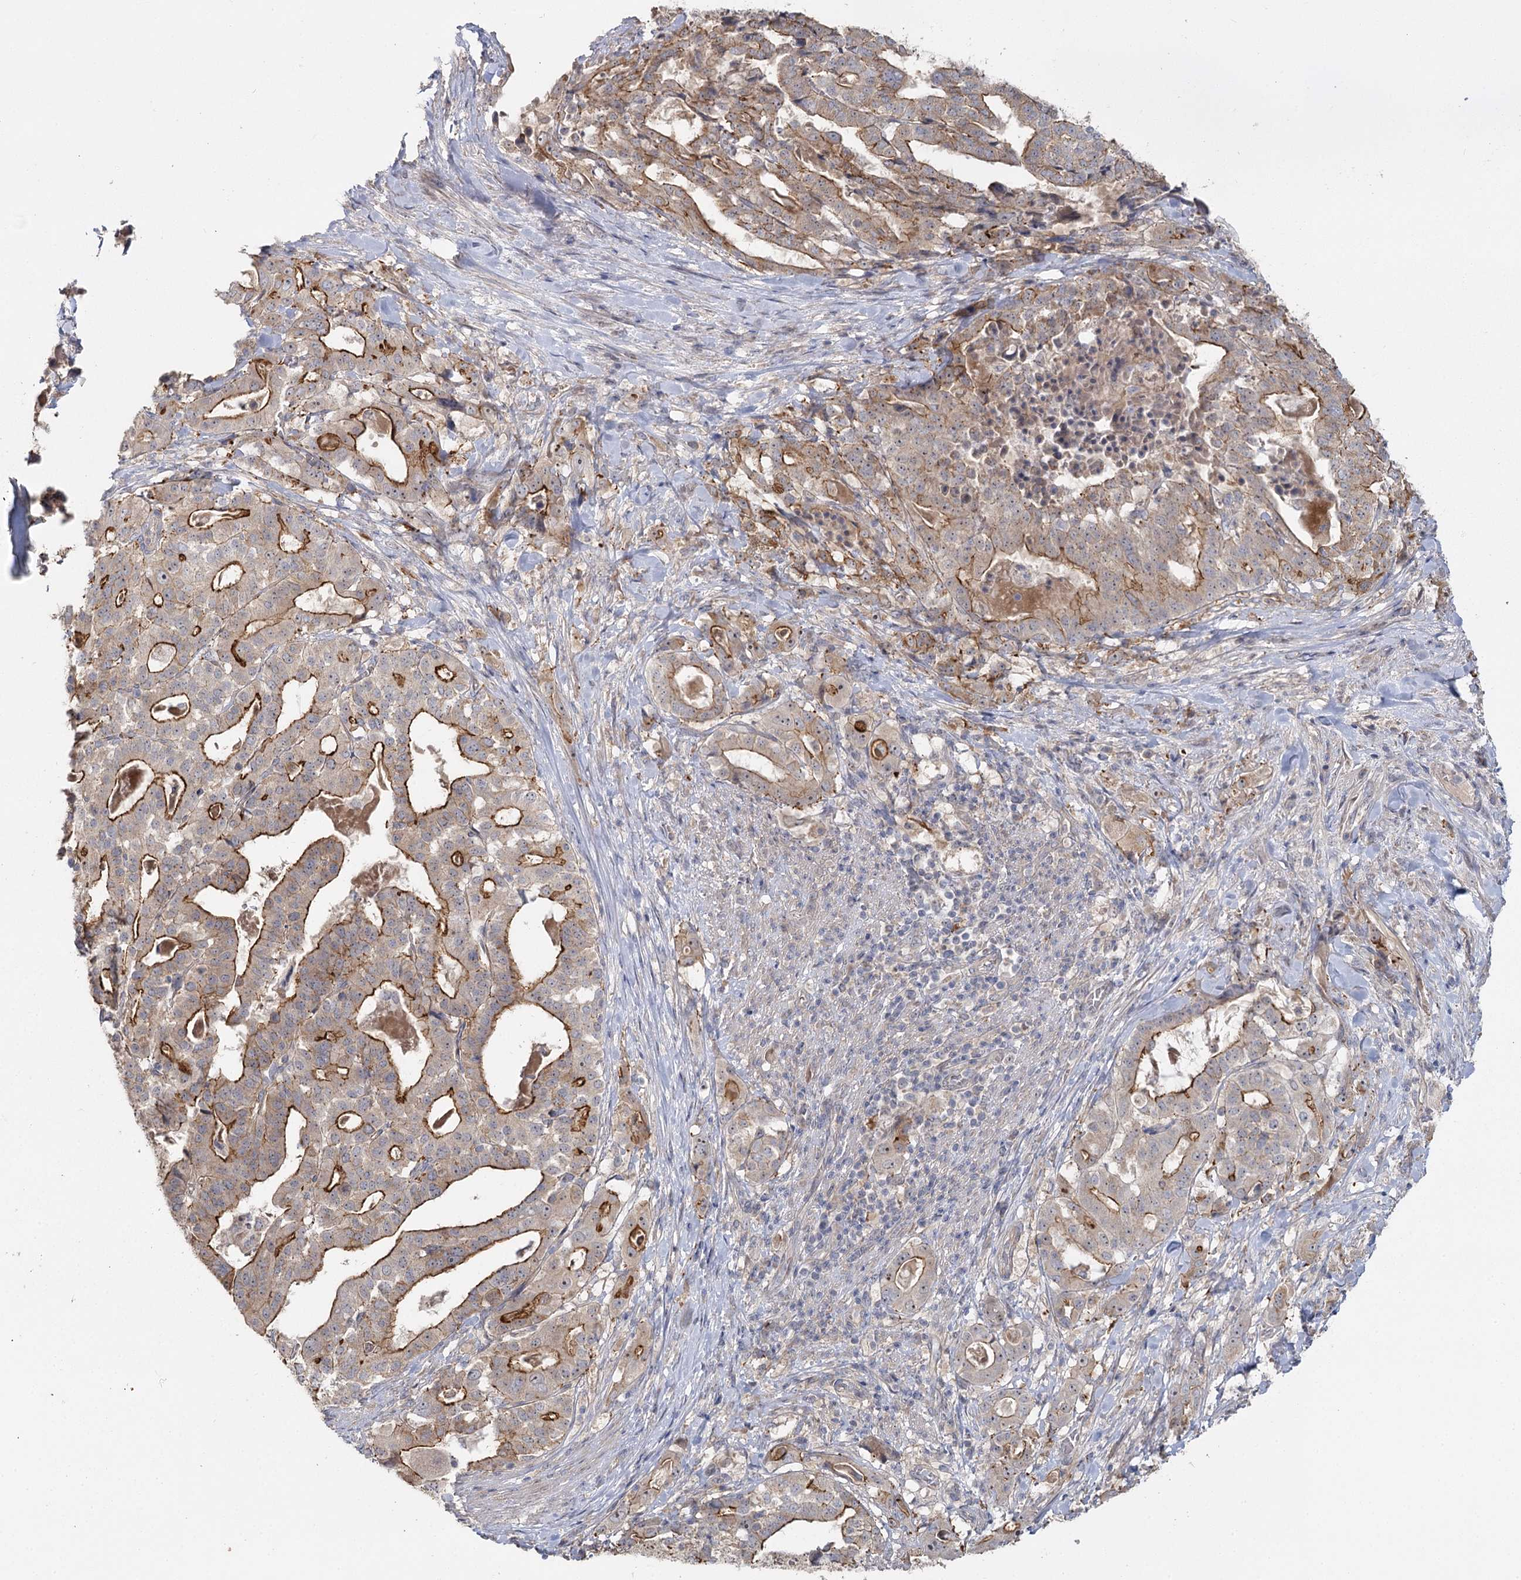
{"staining": {"intensity": "strong", "quantity": ">75%", "location": "cytoplasmic/membranous"}, "tissue": "stomach cancer", "cell_type": "Tumor cells", "image_type": "cancer", "snomed": [{"axis": "morphology", "description": "Adenocarcinoma, NOS"}, {"axis": "topography", "description": "Stomach"}], "caption": "Human stomach adenocarcinoma stained with a brown dye demonstrates strong cytoplasmic/membranous positive positivity in approximately >75% of tumor cells.", "gene": "ANGPTL5", "patient": {"sex": "male", "age": 48}}